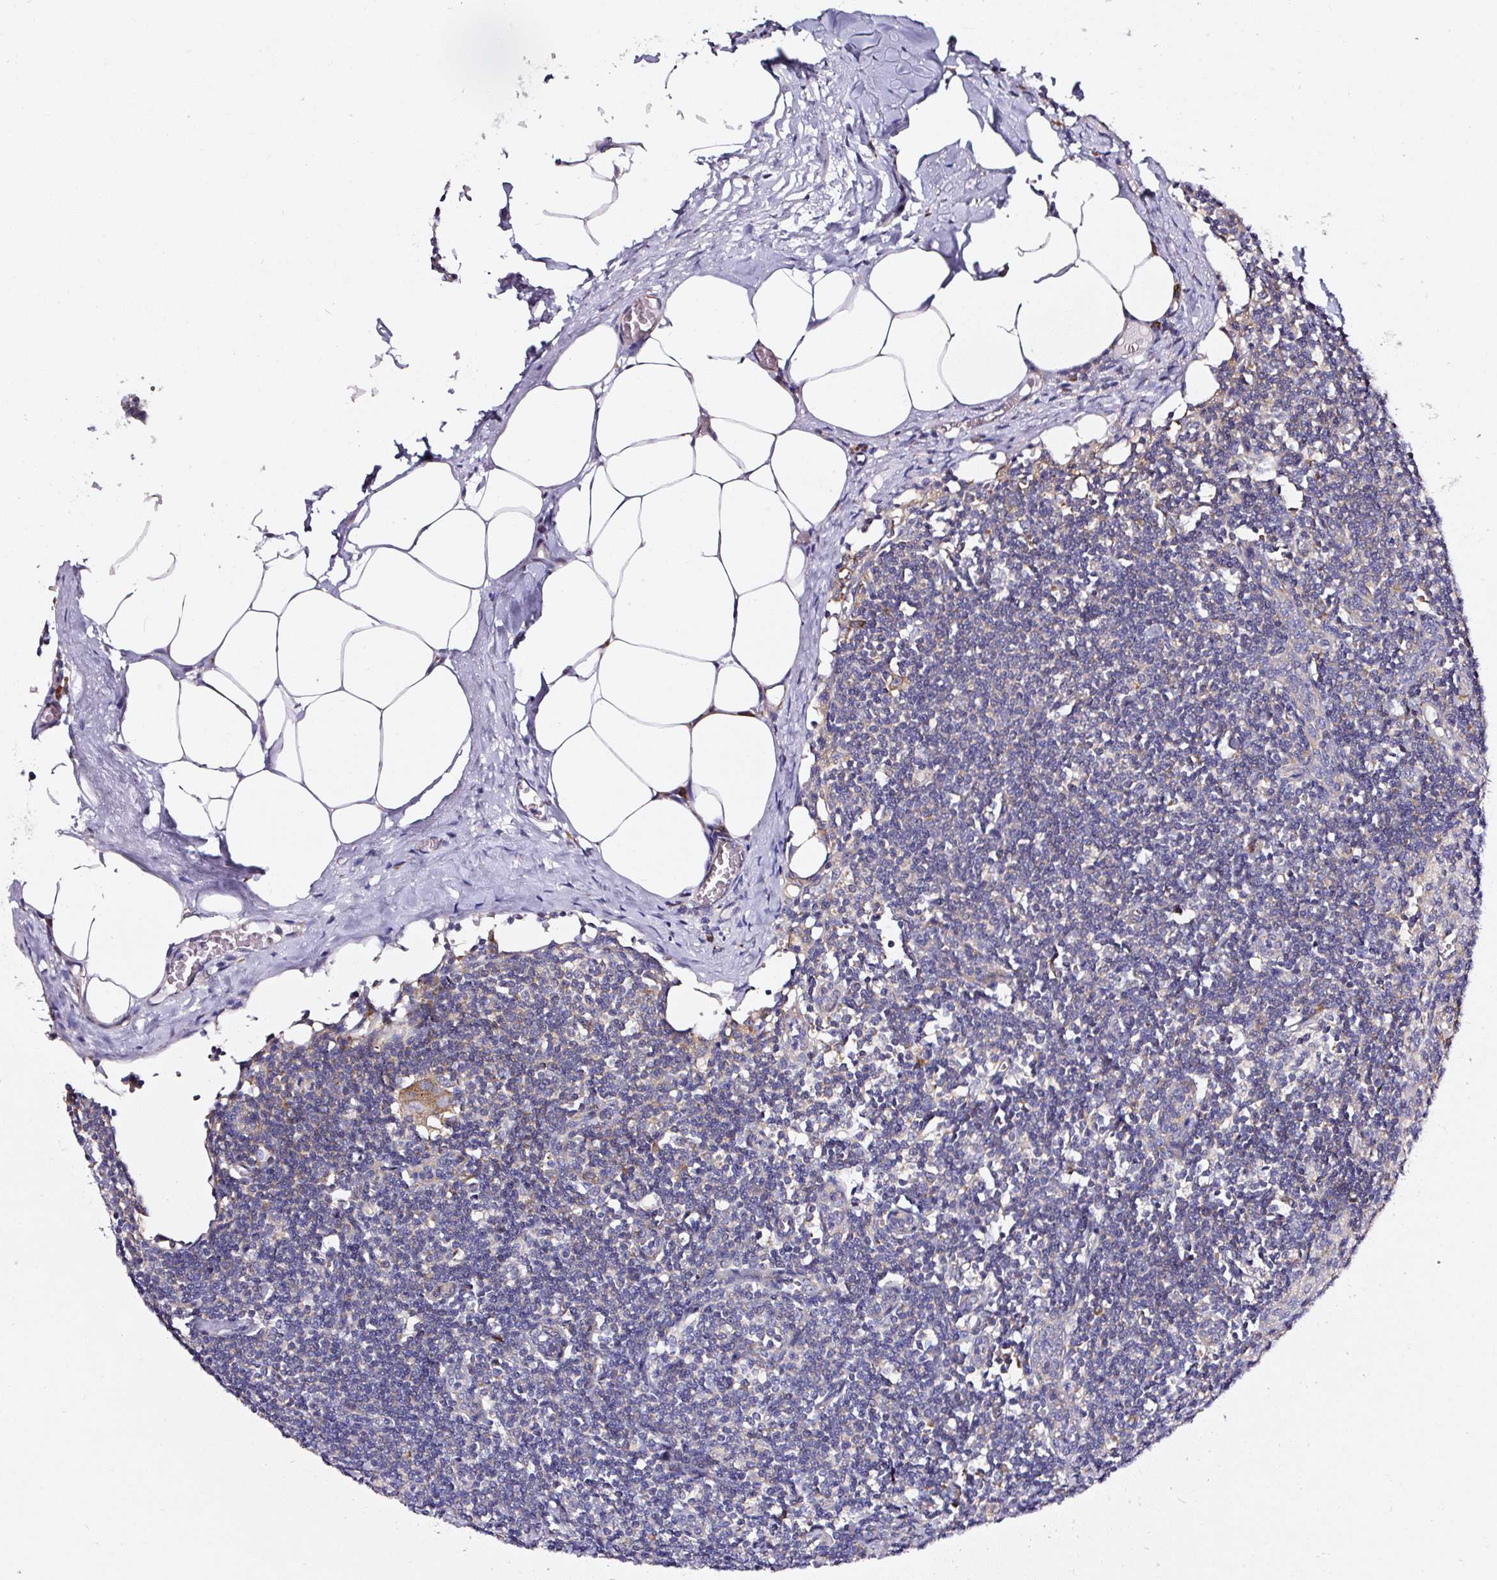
{"staining": {"intensity": "negative", "quantity": "none", "location": "none"}, "tissue": "lymph node", "cell_type": "Germinal center cells", "image_type": "normal", "snomed": [{"axis": "morphology", "description": "Normal tissue, NOS"}, {"axis": "topography", "description": "Lymph node"}], "caption": "Photomicrograph shows no protein staining in germinal center cells of unremarkable lymph node. Brightfield microscopy of IHC stained with DAB (brown) and hematoxylin (blue), captured at high magnification.", "gene": "RPL10A", "patient": {"sex": "female", "age": 59}}